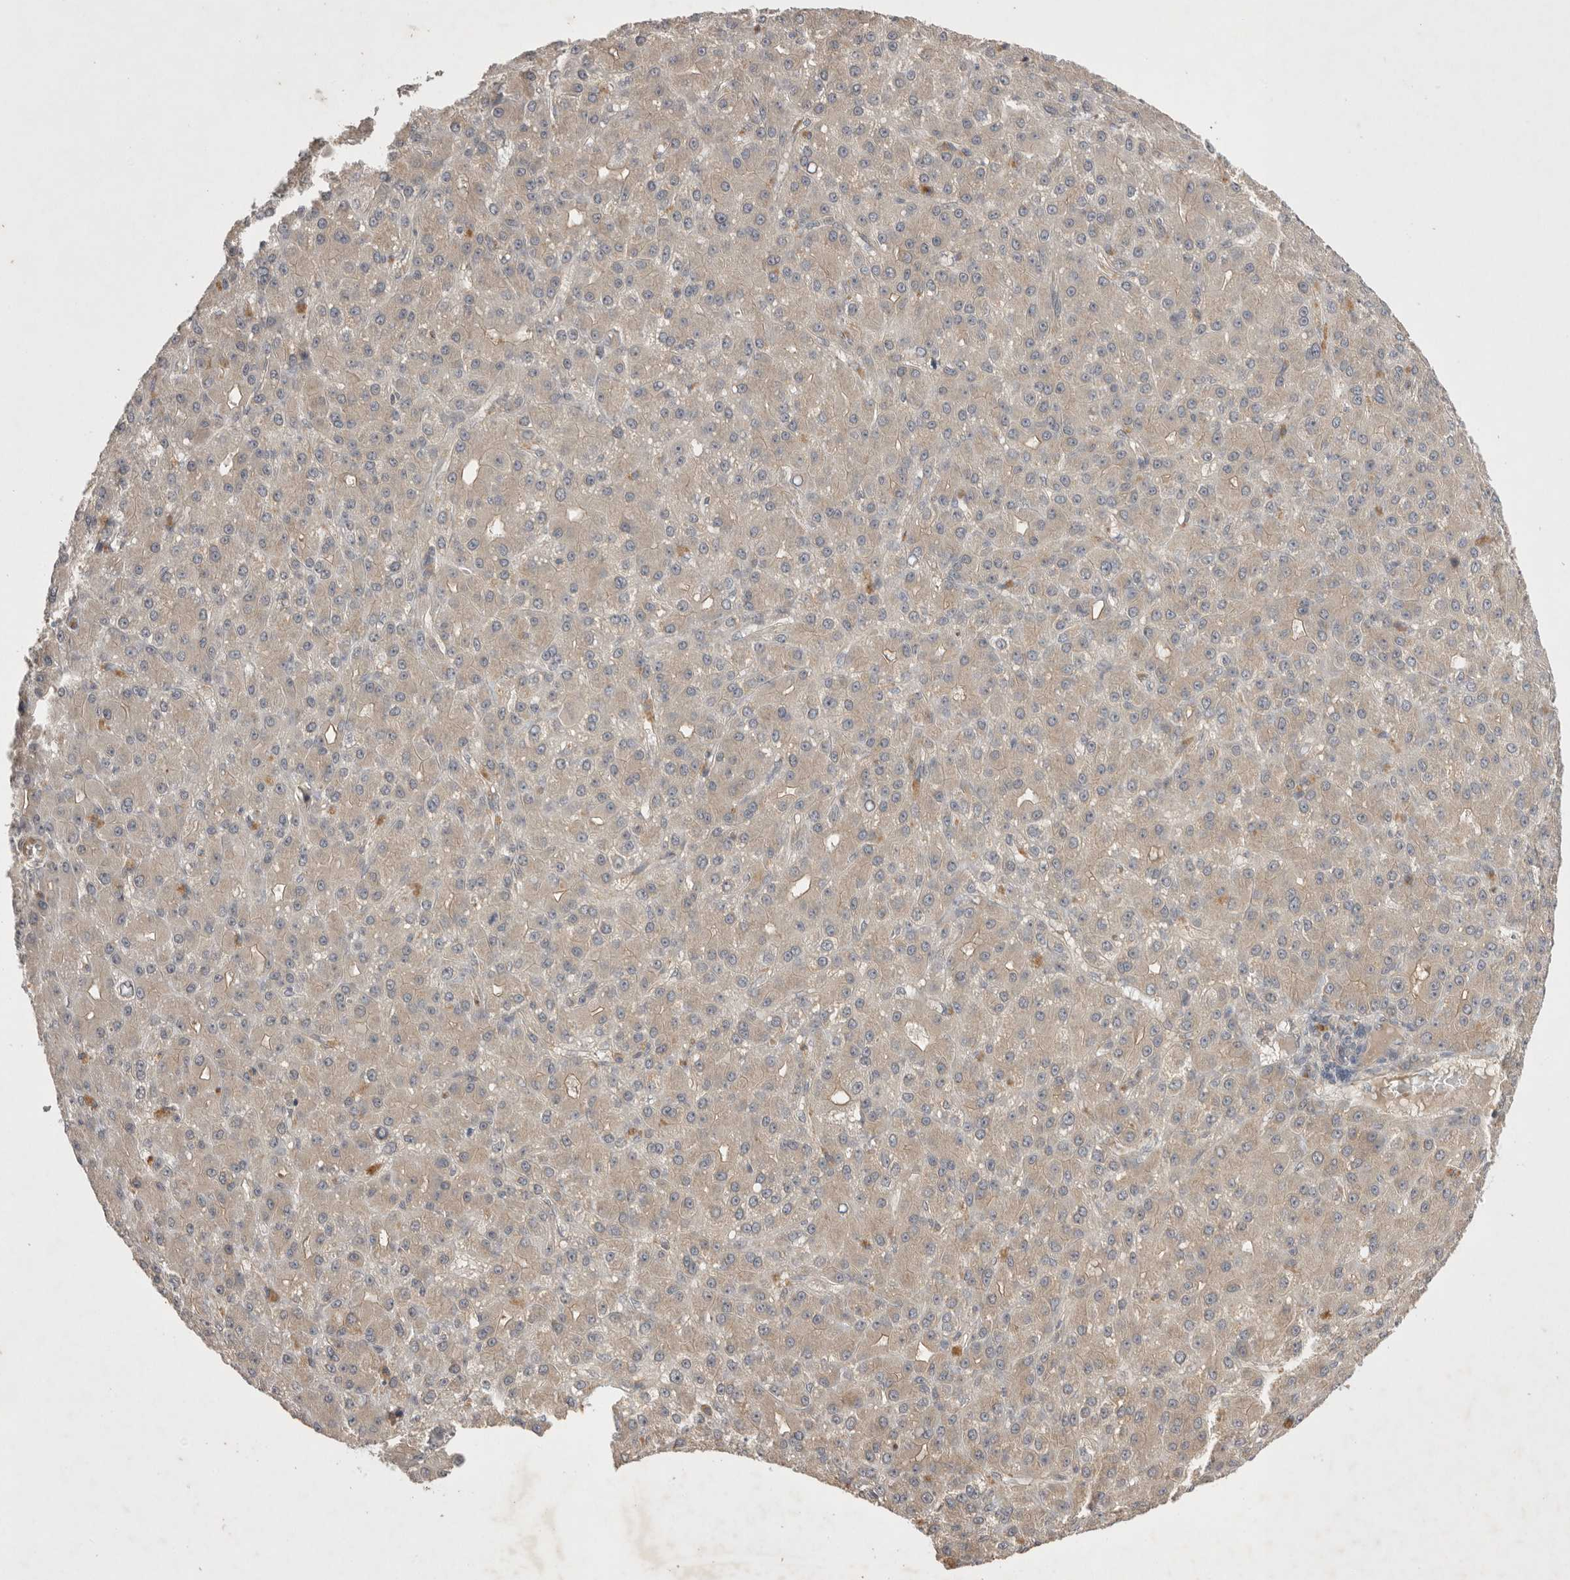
{"staining": {"intensity": "negative", "quantity": "none", "location": "none"}, "tissue": "liver cancer", "cell_type": "Tumor cells", "image_type": "cancer", "snomed": [{"axis": "morphology", "description": "Carcinoma, Hepatocellular, NOS"}, {"axis": "topography", "description": "Liver"}], "caption": "High power microscopy photomicrograph of an immunohistochemistry image of liver hepatocellular carcinoma, revealing no significant expression in tumor cells.", "gene": "NRCAM", "patient": {"sex": "male", "age": 67}}